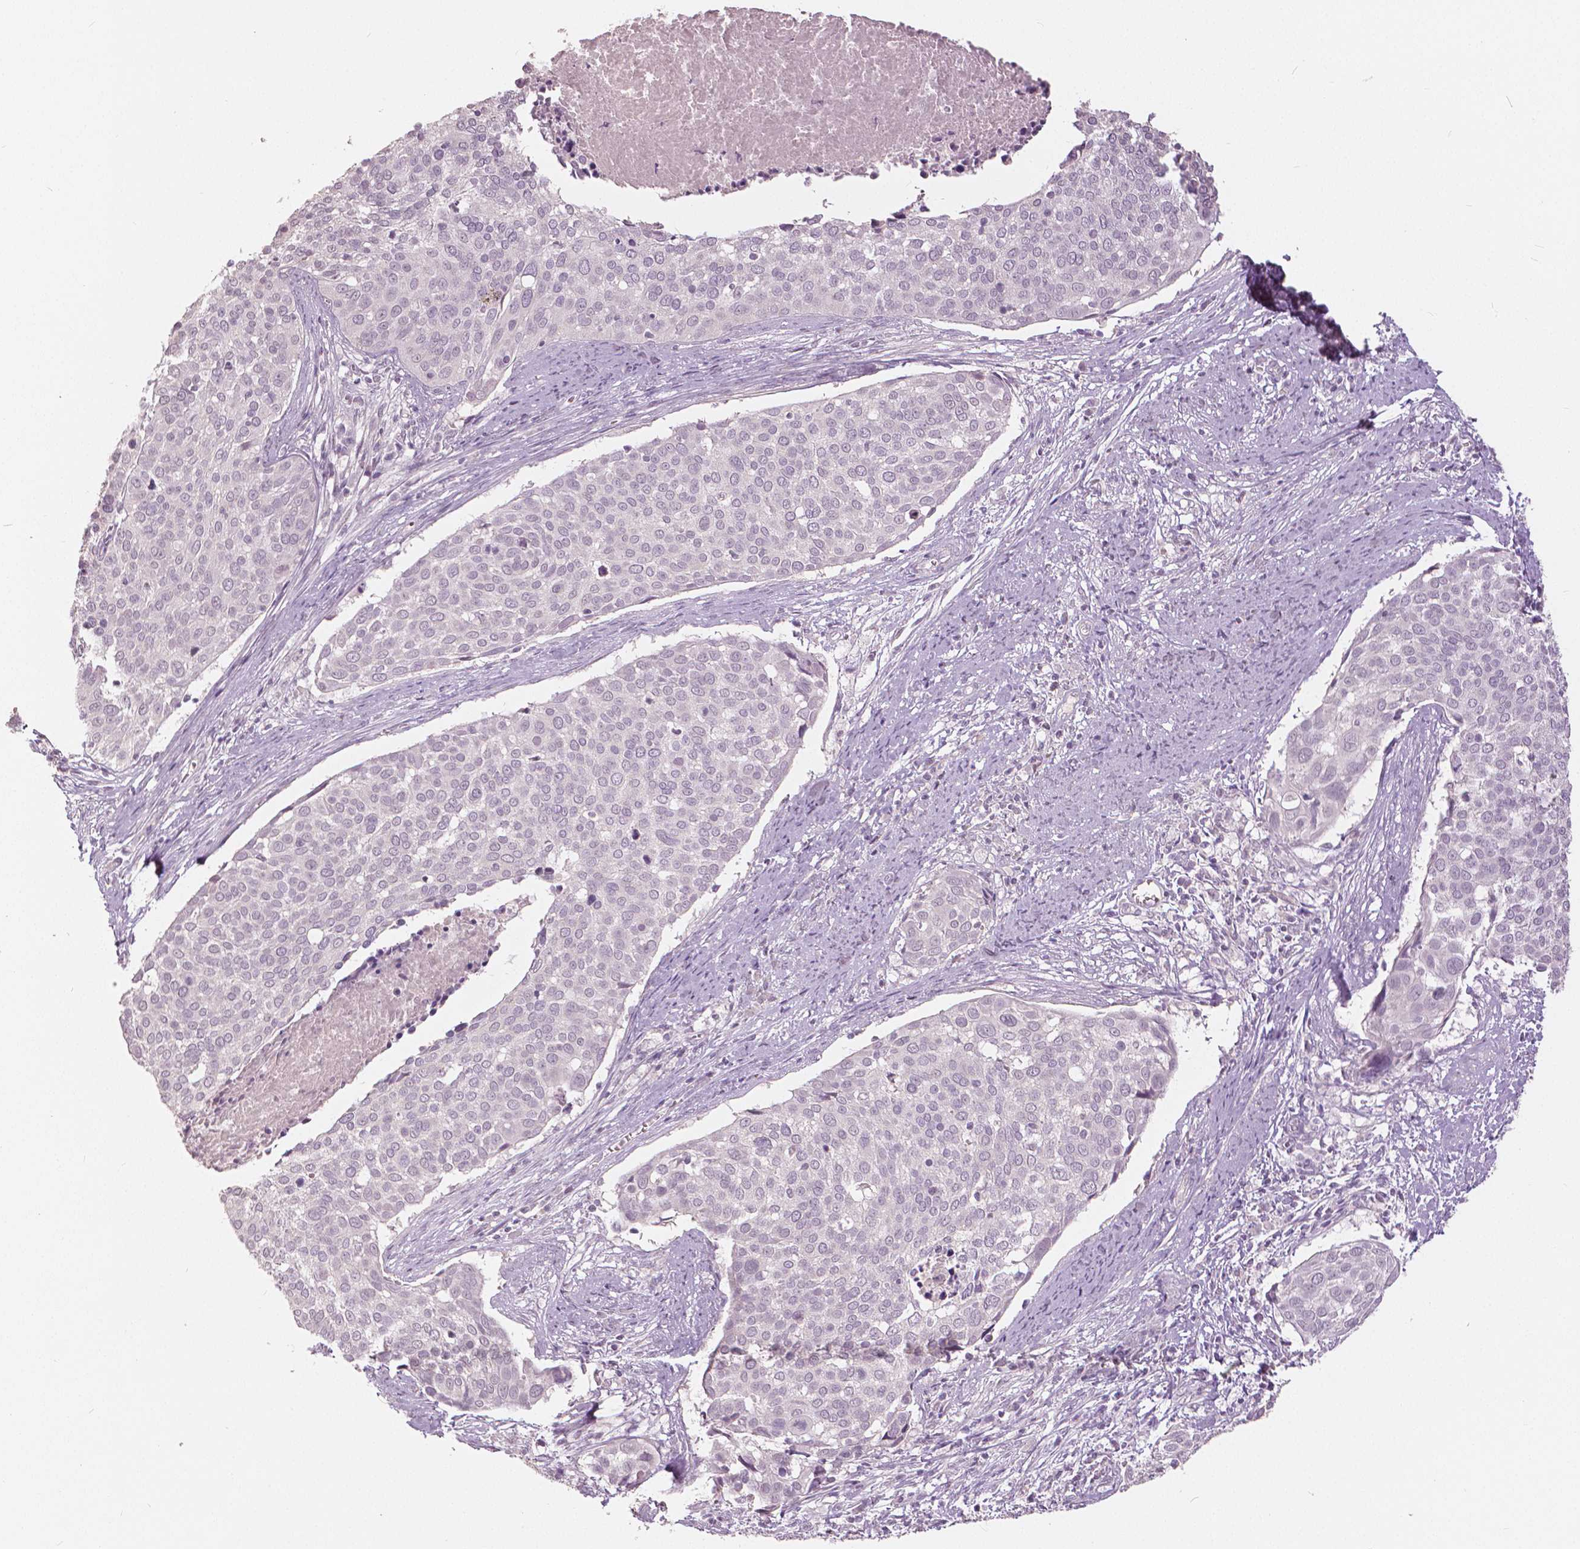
{"staining": {"intensity": "negative", "quantity": "none", "location": "none"}, "tissue": "cervical cancer", "cell_type": "Tumor cells", "image_type": "cancer", "snomed": [{"axis": "morphology", "description": "Squamous cell carcinoma, NOS"}, {"axis": "topography", "description": "Cervix"}], "caption": "This is a image of immunohistochemistry staining of cervical squamous cell carcinoma, which shows no staining in tumor cells. (DAB (3,3'-diaminobenzidine) immunohistochemistry (IHC), high magnification).", "gene": "NANOG", "patient": {"sex": "female", "age": 39}}